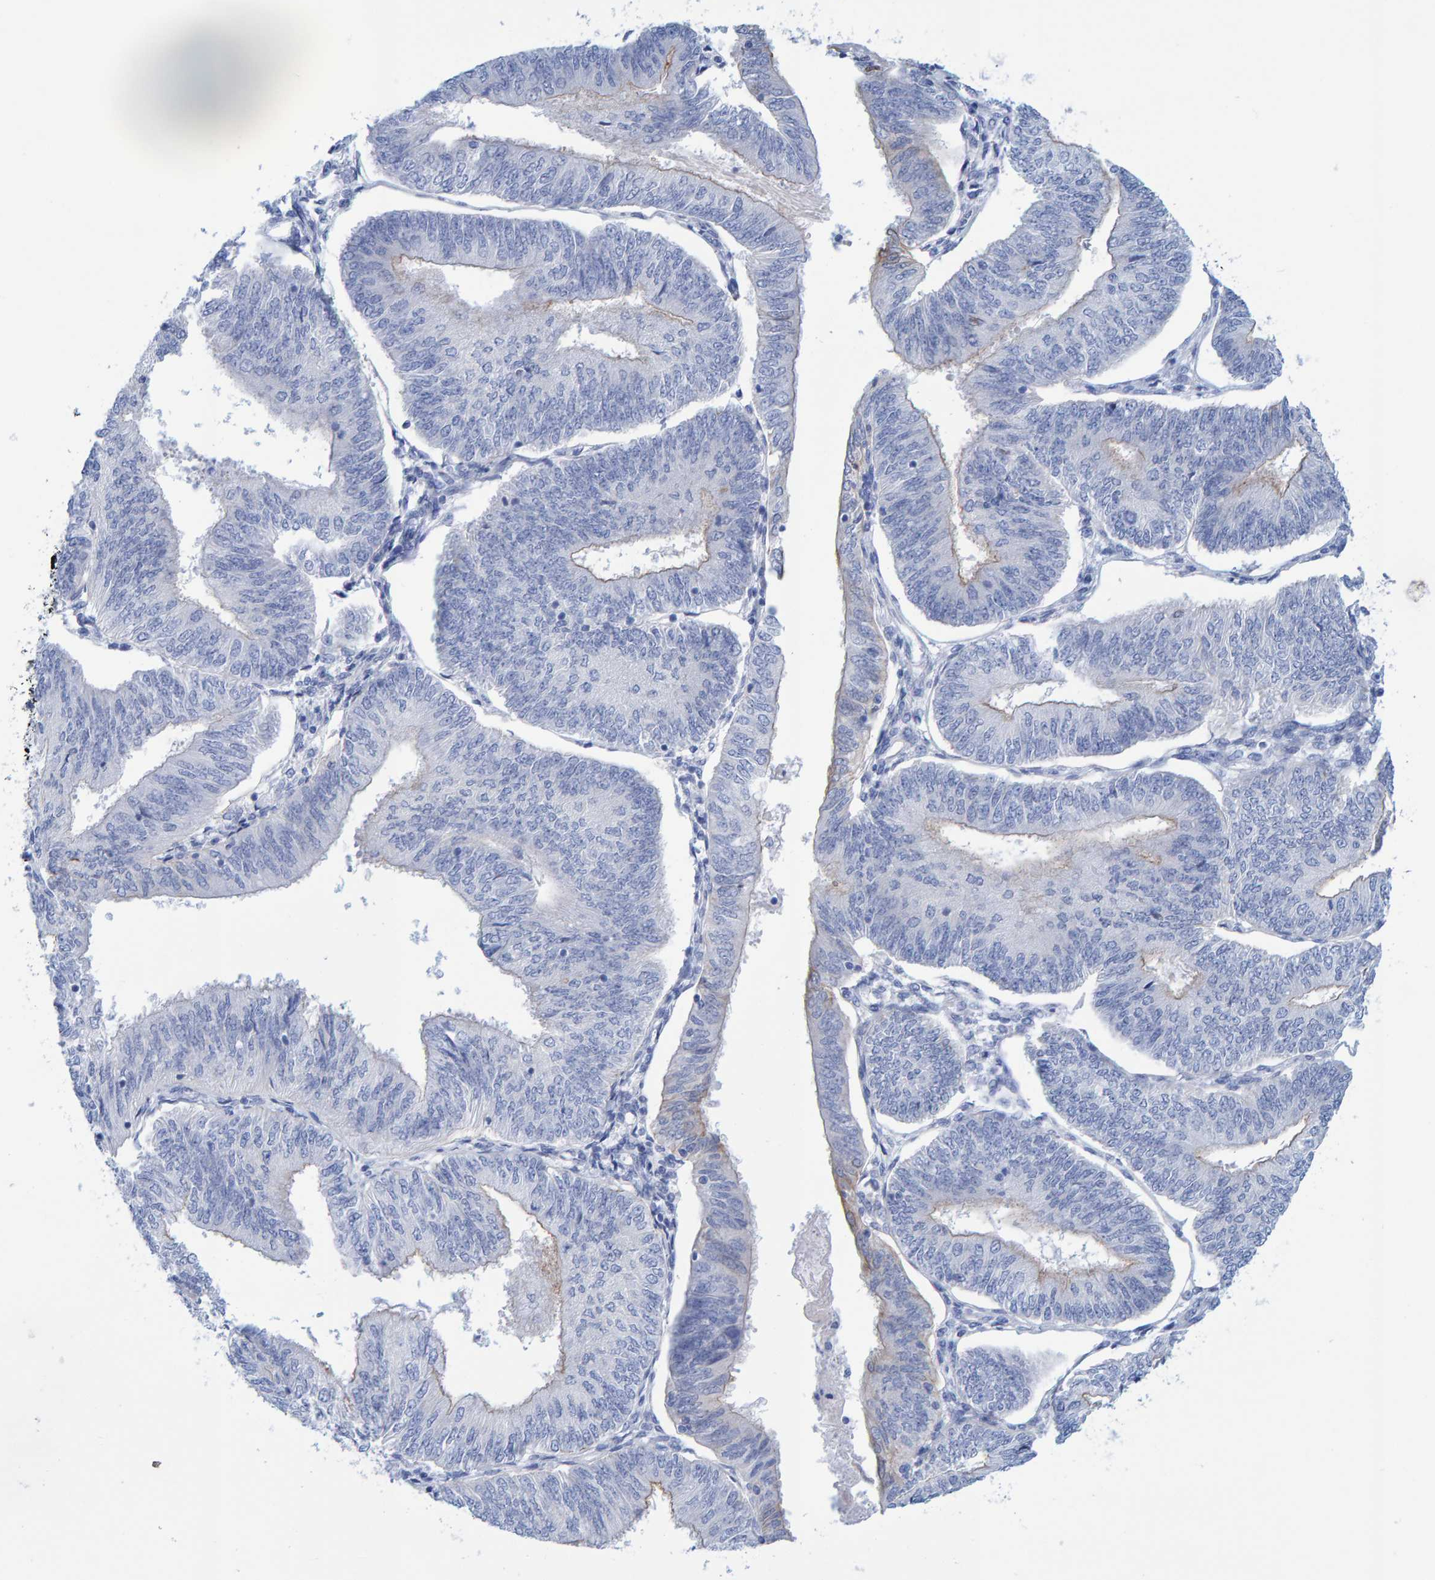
{"staining": {"intensity": "negative", "quantity": "none", "location": "none"}, "tissue": "endometrial cancer", "cell_type": "Tumor cells", "image_type": "cancer", "snomed": [{"axis": "morphology", "description": "Adenocarcinoma, NOS"}, {"axis": "topography", "description": "Endometrium"}], "caption": "This image is of adenocarcinoma (endometrial) stained with immunohistochemistry (IHC) to label a protein in brown with the nuclei are counter-stained blue. There is no positivity in tumor cells.", "gene": "JAKMIP3", "patient": {"sex": "female", "age": 58}}